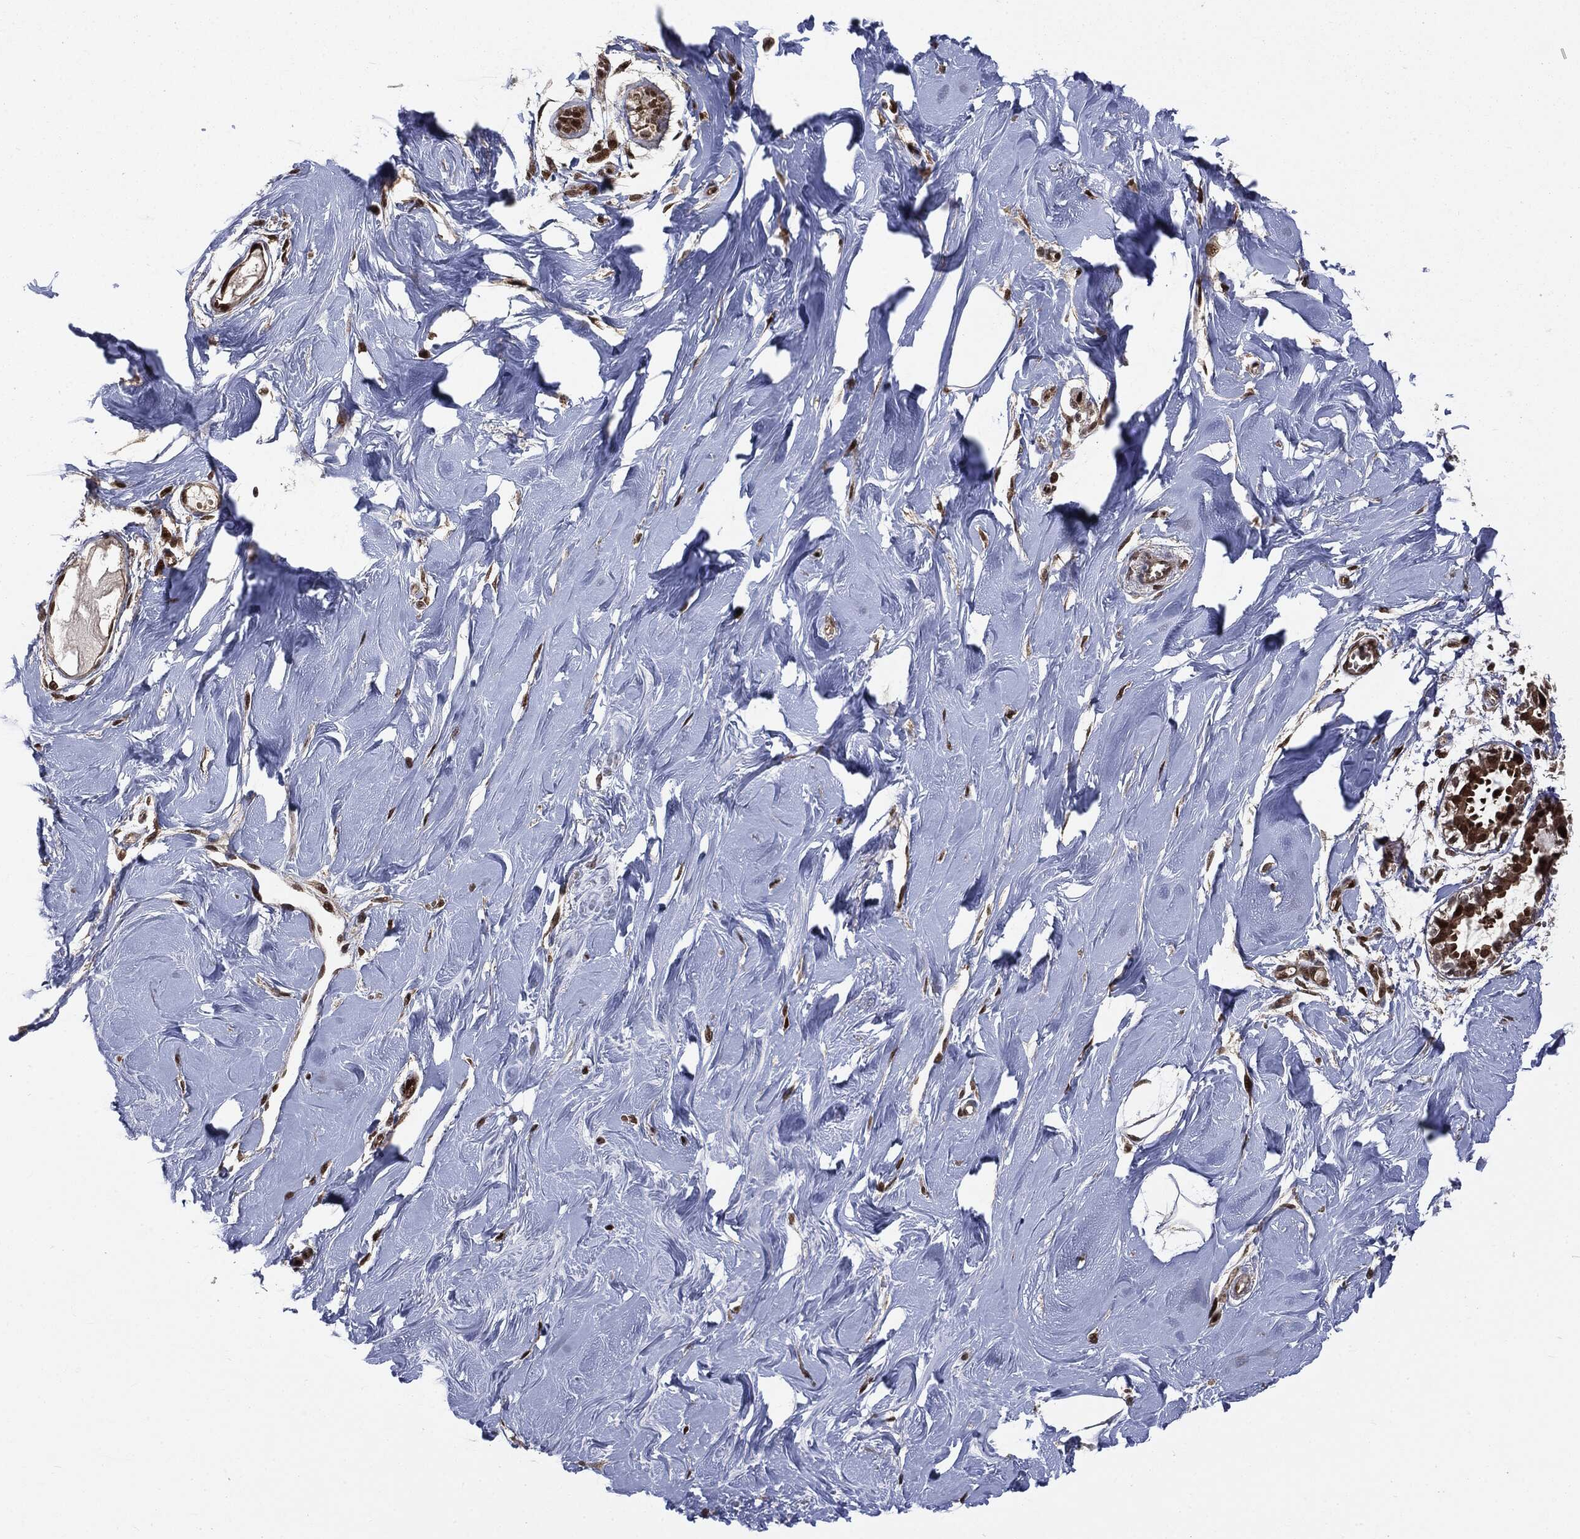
{"staining": {"intensity": "moderate", "quantity": "25%-75%", "location": "nuclear"}, "tissue": "soft tissue", "cell_type": "Fibroblasts", "image_type": "normal", "snomed": [{"axis": "morphology", "description": "Normal tissue, NOS"}, {"axis": "topography", "description": "Breast"}], "caption": "Normal soft tissue demonstrates moderate nuclear staining in about 25%-75% of fibroblasts.", "gene": "PTPA", "patient": {"sex": "female", "age": 49}}